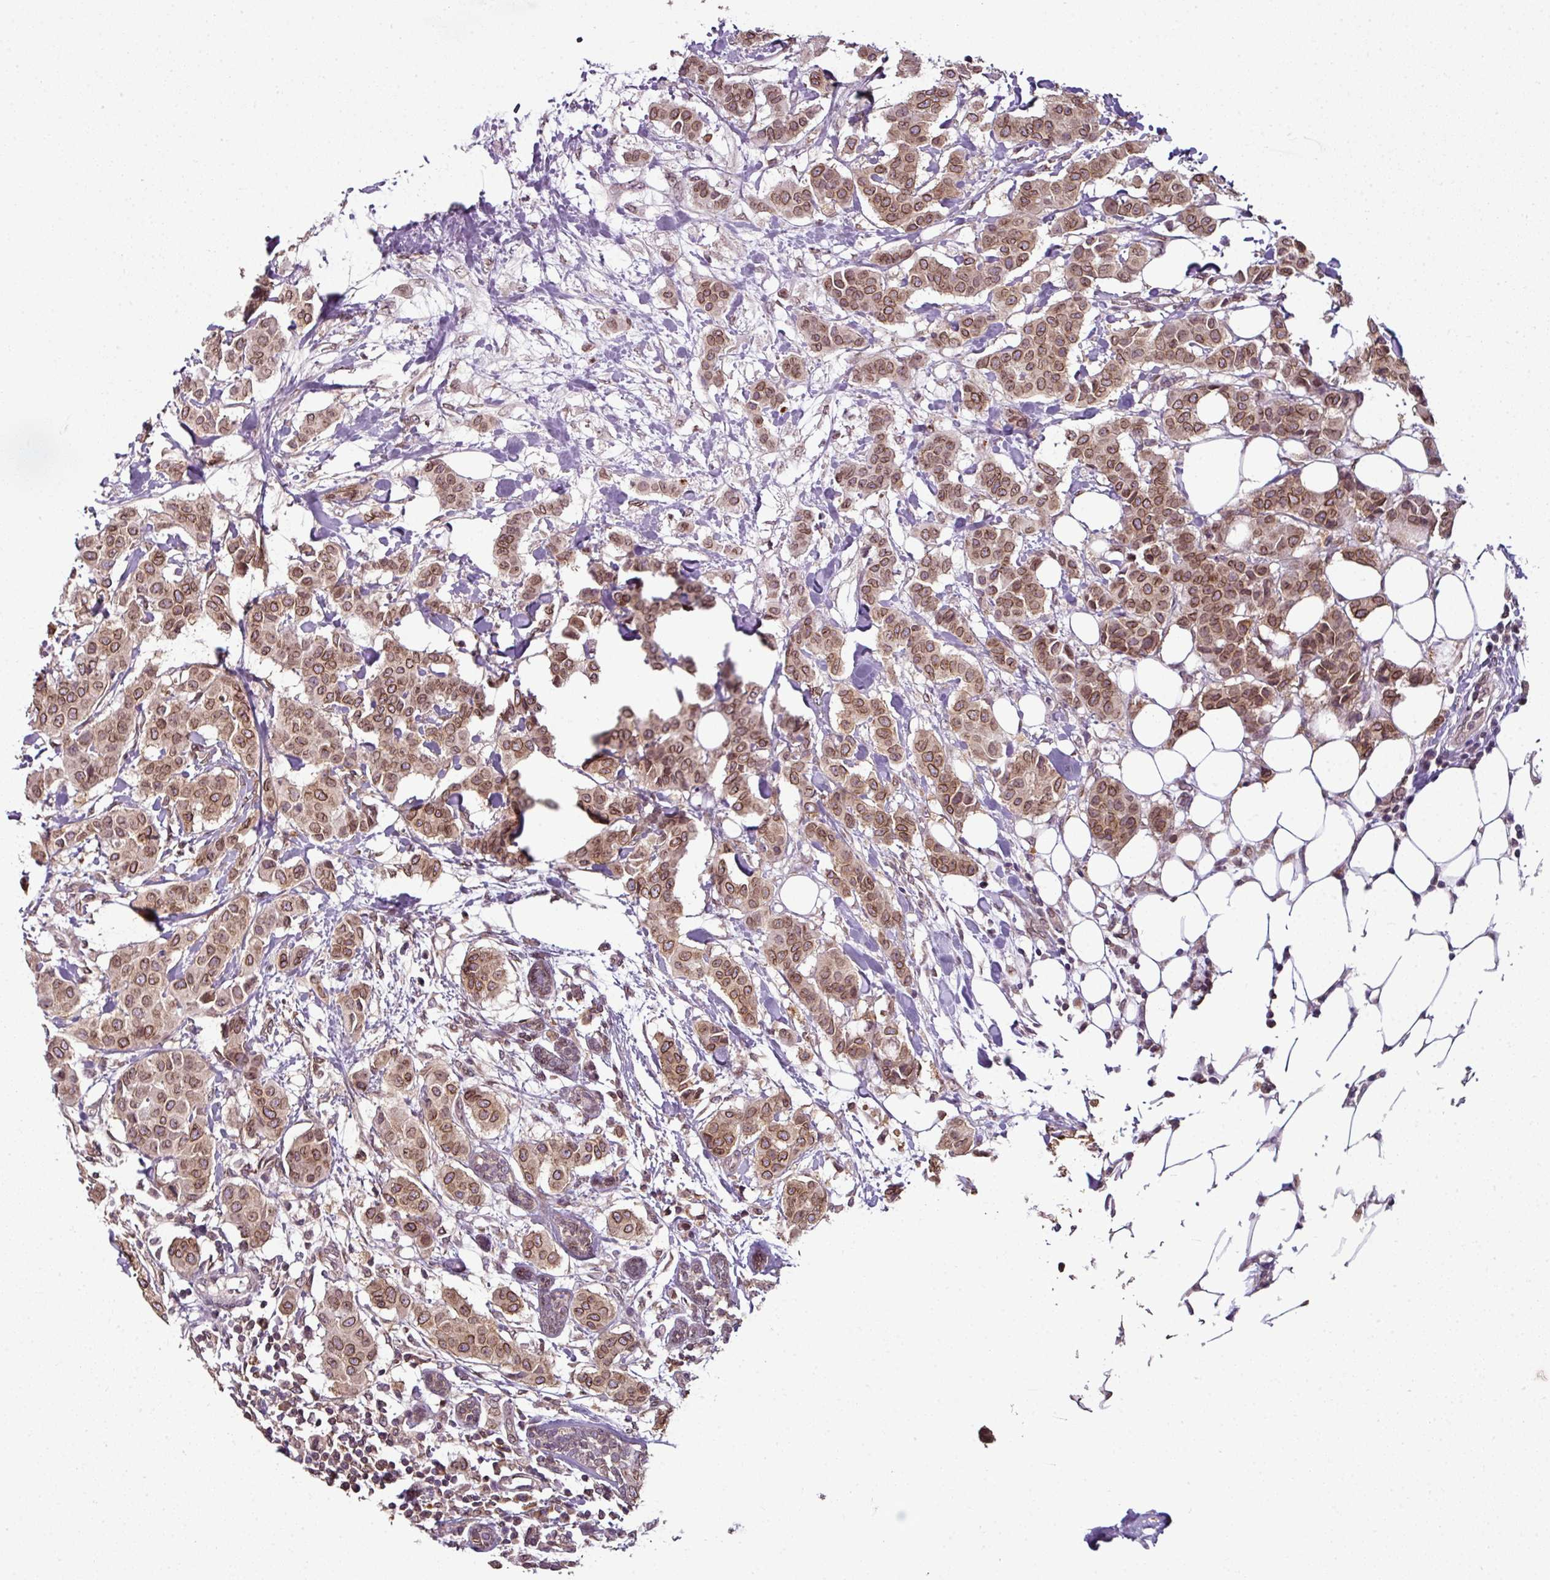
{"staining": {"intensity": "moderate", "quantity": ">75%", "location": "cytoplasmic/membranous,nuclear"}, "tissue": "breast cancer", "cell_type": "Tumor cells", "image_type": "cancer", "snomed": [{"axis": "morphology", "description": "Duct carcinoma"}, {"axis": "topography", "description": "Breast"}], "caption": "IHC photomicrograph of neoplastic tissue: human breast cancer (invasive ductal carcinoma) stained using immunohistochemistry (IHC) reveals medium levels of moderate protein expression localized specifically in the cytoplasmic/membranous and nuclear of tumor cells, appearing as a cytoplasmic/membranous and nuclear brown color.", "gene": "RANGAP1", "patient": {"sex": "female", "age": 40}}